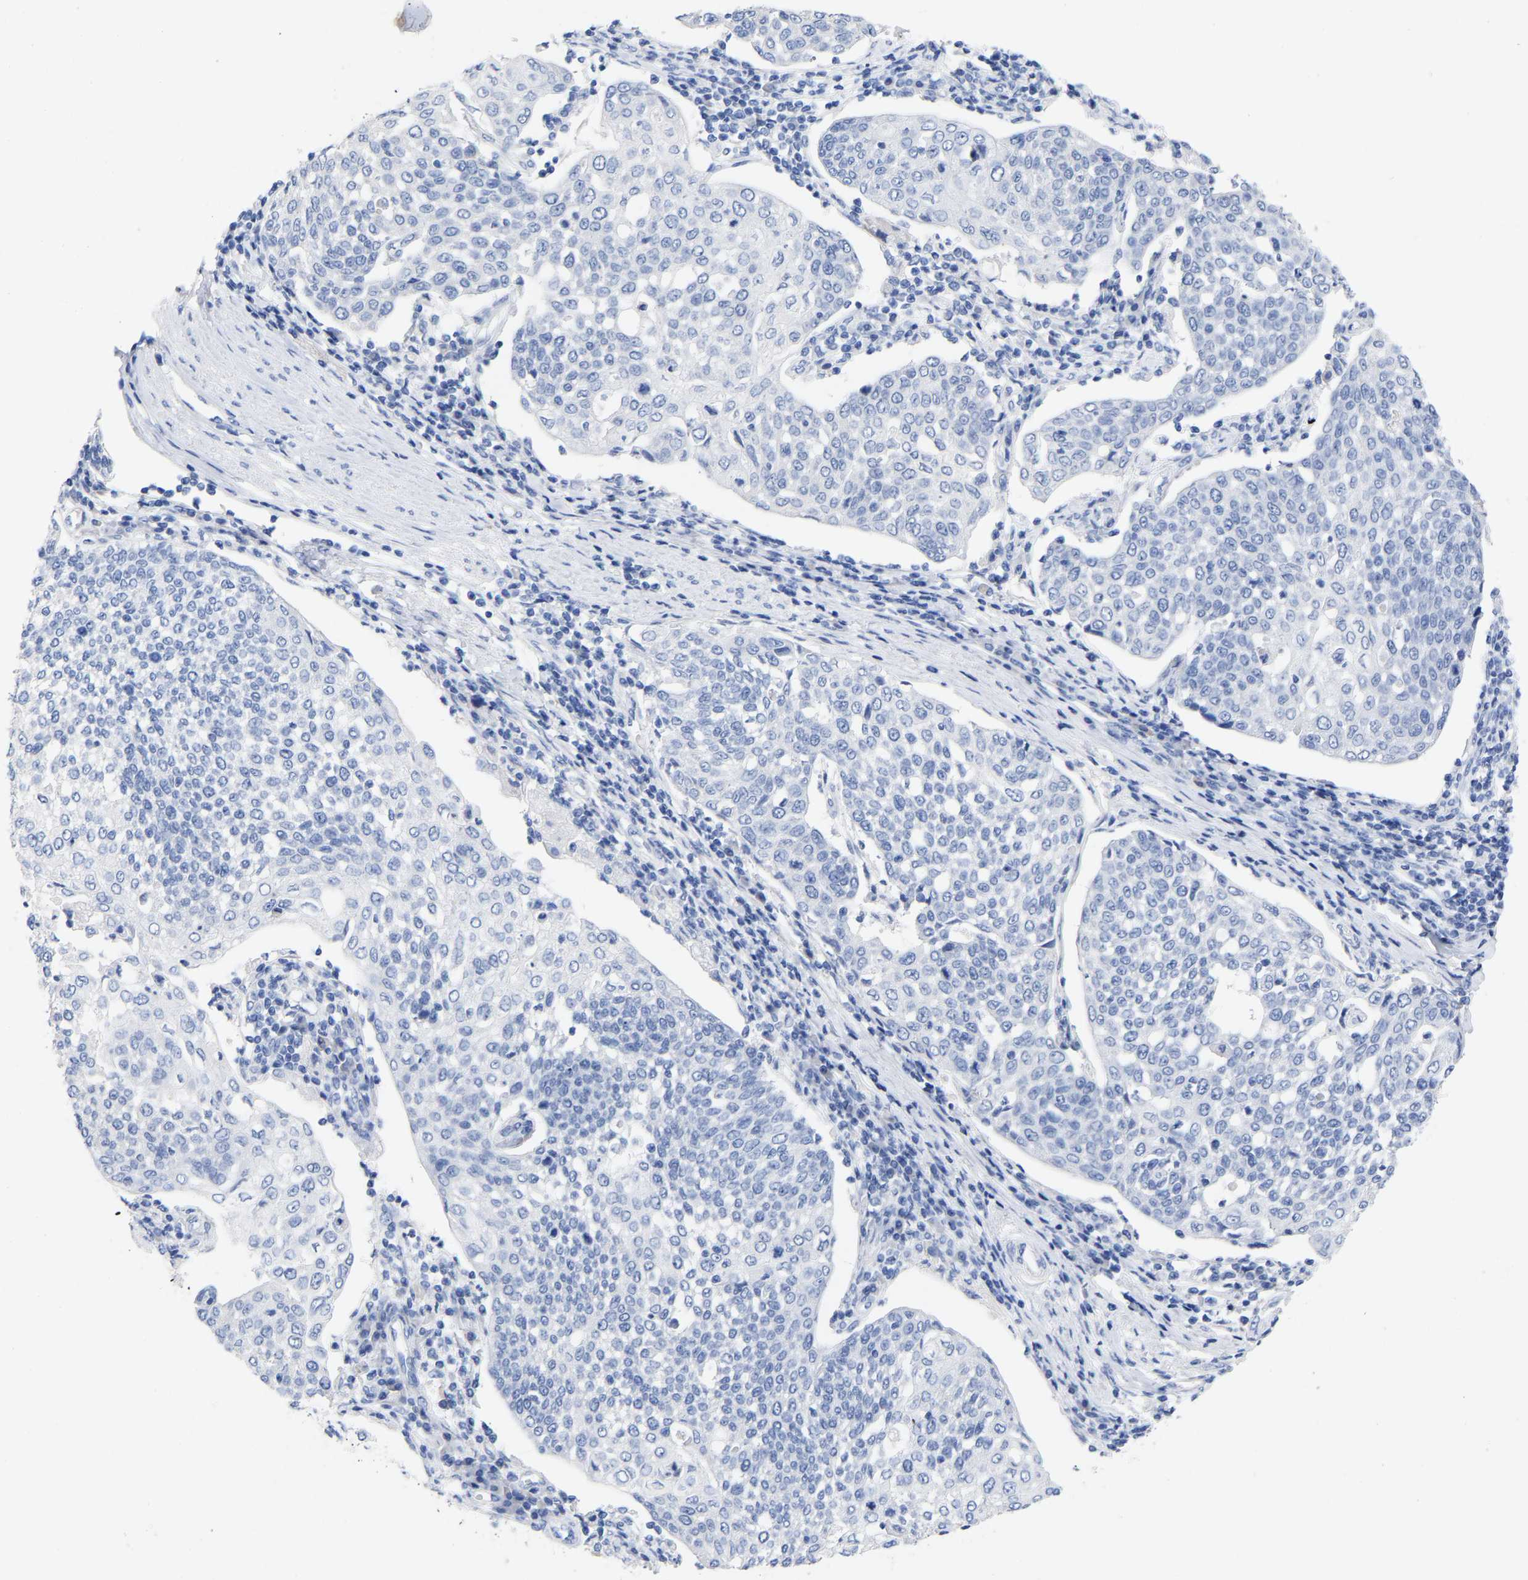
{"staining": {"intensity": "negative", "quantity": "none", "location": "none"}, "tissue": "cervical cancer", "cell_type": "Tumor cells", "image_type": "cancer", "snomed": [{"axis": "morphology", "description": "Squamous cell carcinoma, NOS"}, {"axis": "topography", "description": "Cervix"}], "caption": "Micrograph shows no protein staining in tumor cells of squamous cell carcinoma (cervical) tissue.", "gene": "HAPLN1", "patient": {"sex": "female", "age": 34}}